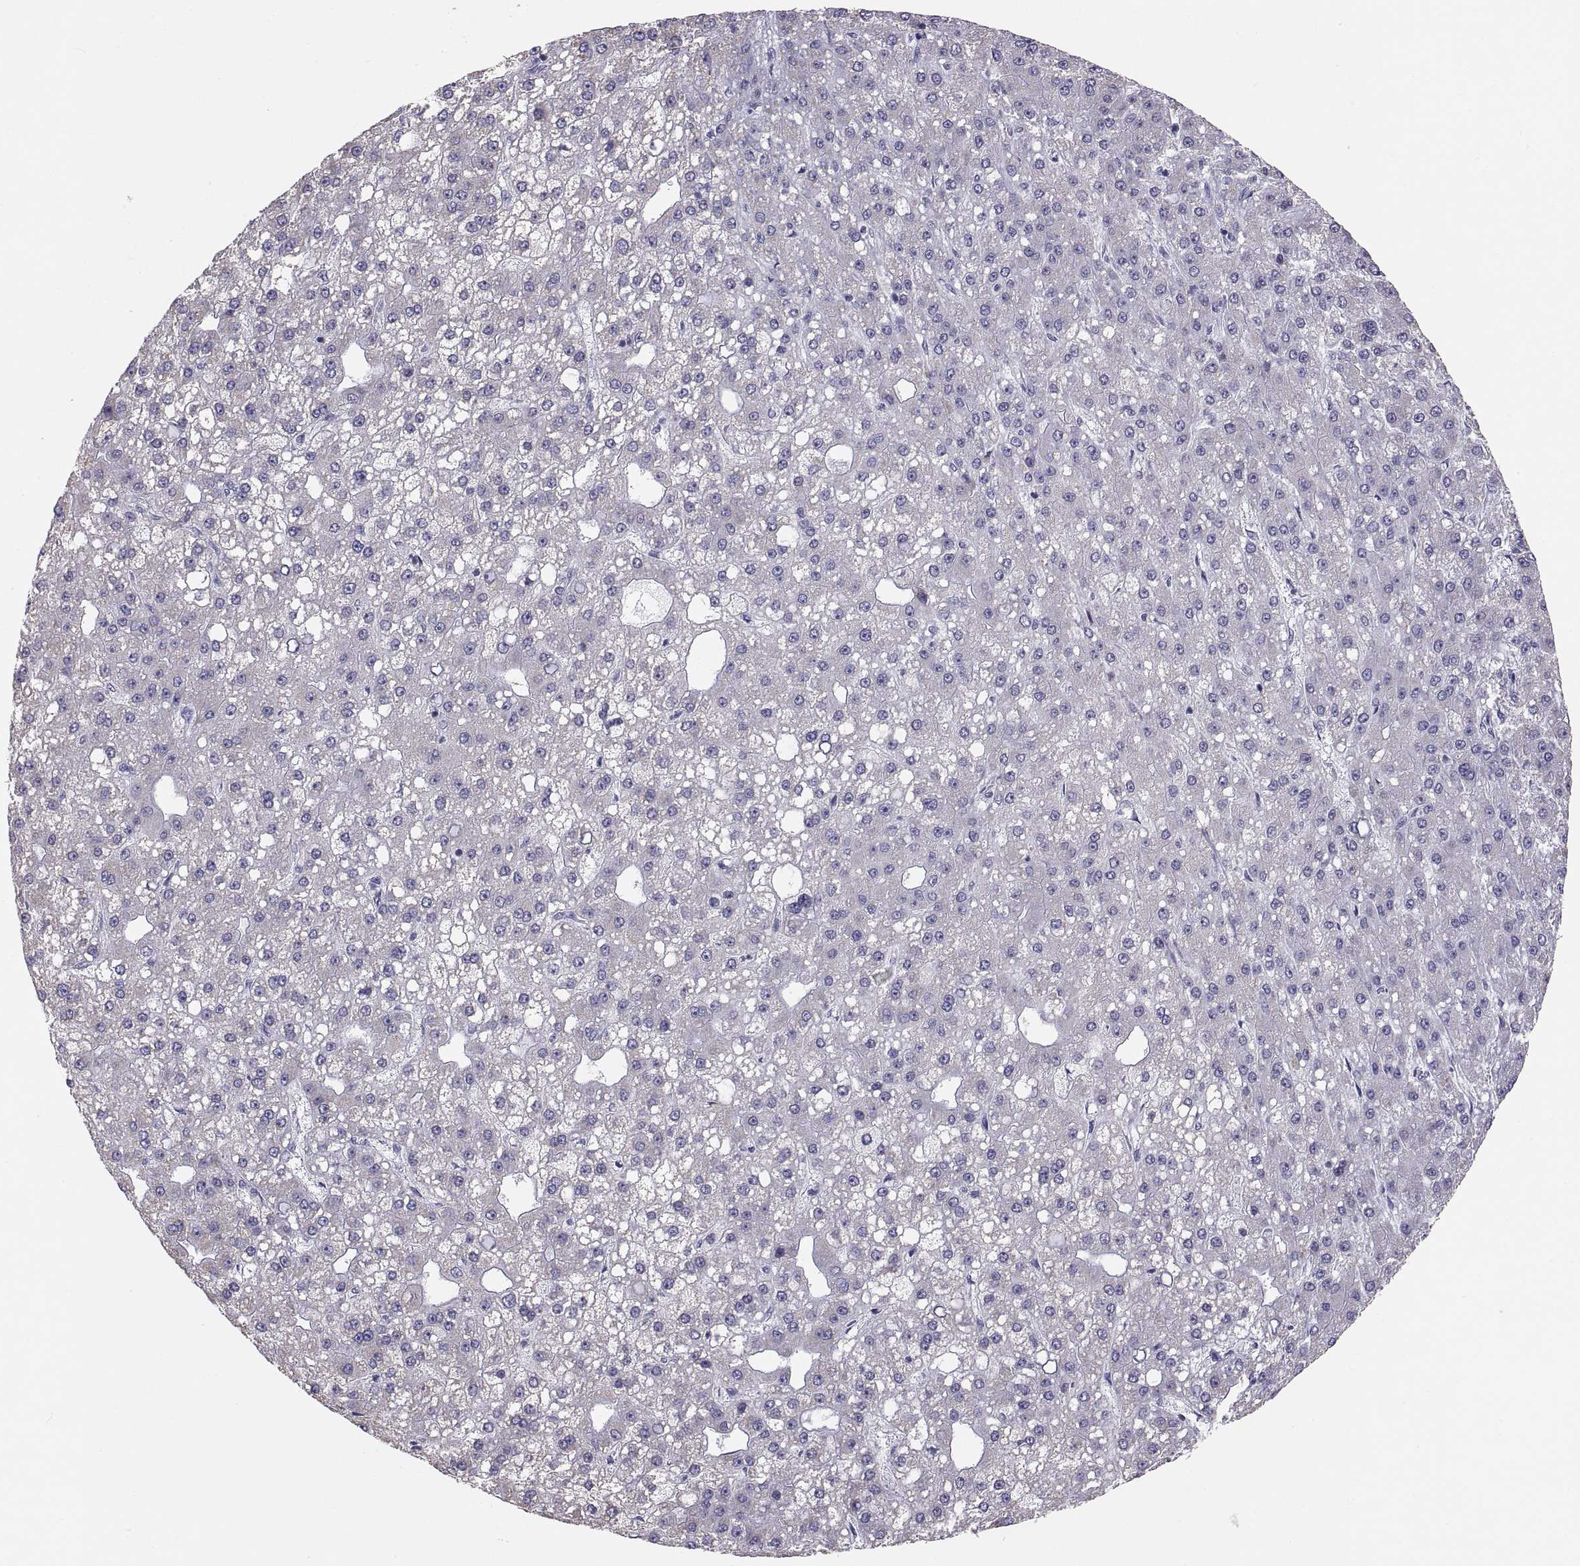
{"staining": {"intensity": "negative", "quantity": "none", "location": "none"}, "tissue": "liver cancer", "cell_type": "Tumor cells", "image_type": "cancer", "snomed": [{"axis": "morphology", "description": "Carcinoma, Hepatocellular, NOS"}, {"axis": "topography", "description": "Liver"}], "caption": "The micrograph demonstrates no staining of tumor cells in hepatocellular carcinoma (liver).", "gene": "TNNC1", "patient": {"sex": "male", "age": 67}}